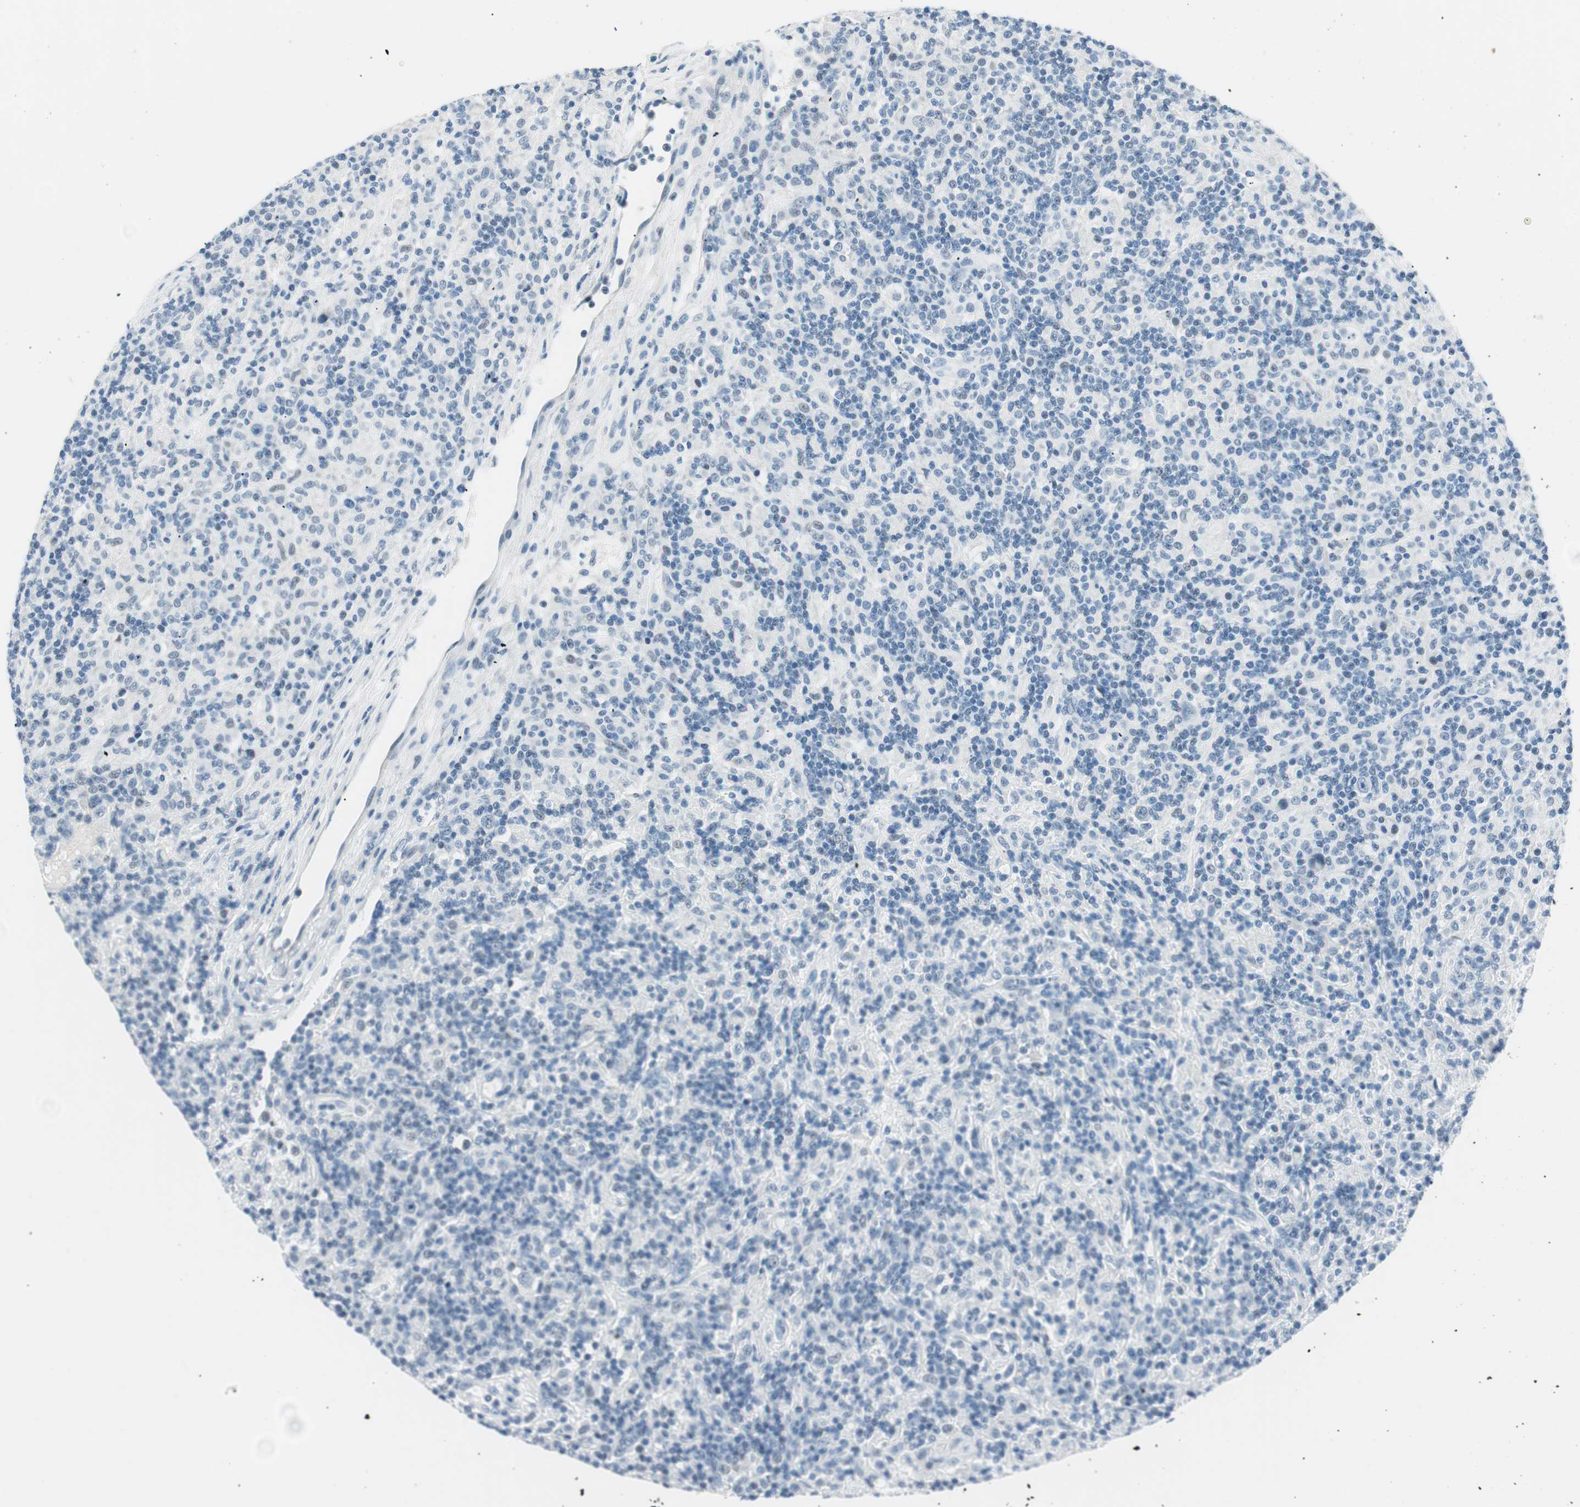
{"staining": {"intensity": "negative", "quantity": "none", "location": "none"}, "tissue": "lymphoma", "cell_type": "Tumor cells", "image_type": "cancer", "snomed": [{"axis": "morphology", "description": "Hodgkin's disease, NOS"}, {"axis": "topography", "description": "Lymph node"}], "caption": "High power microscopy histopathology image of an IHC image of Hodgkin's disease, revealing no significant expression in tumor cells.", "gene": "HOXB13", "patient": {"sex": "male", "age": 70}}